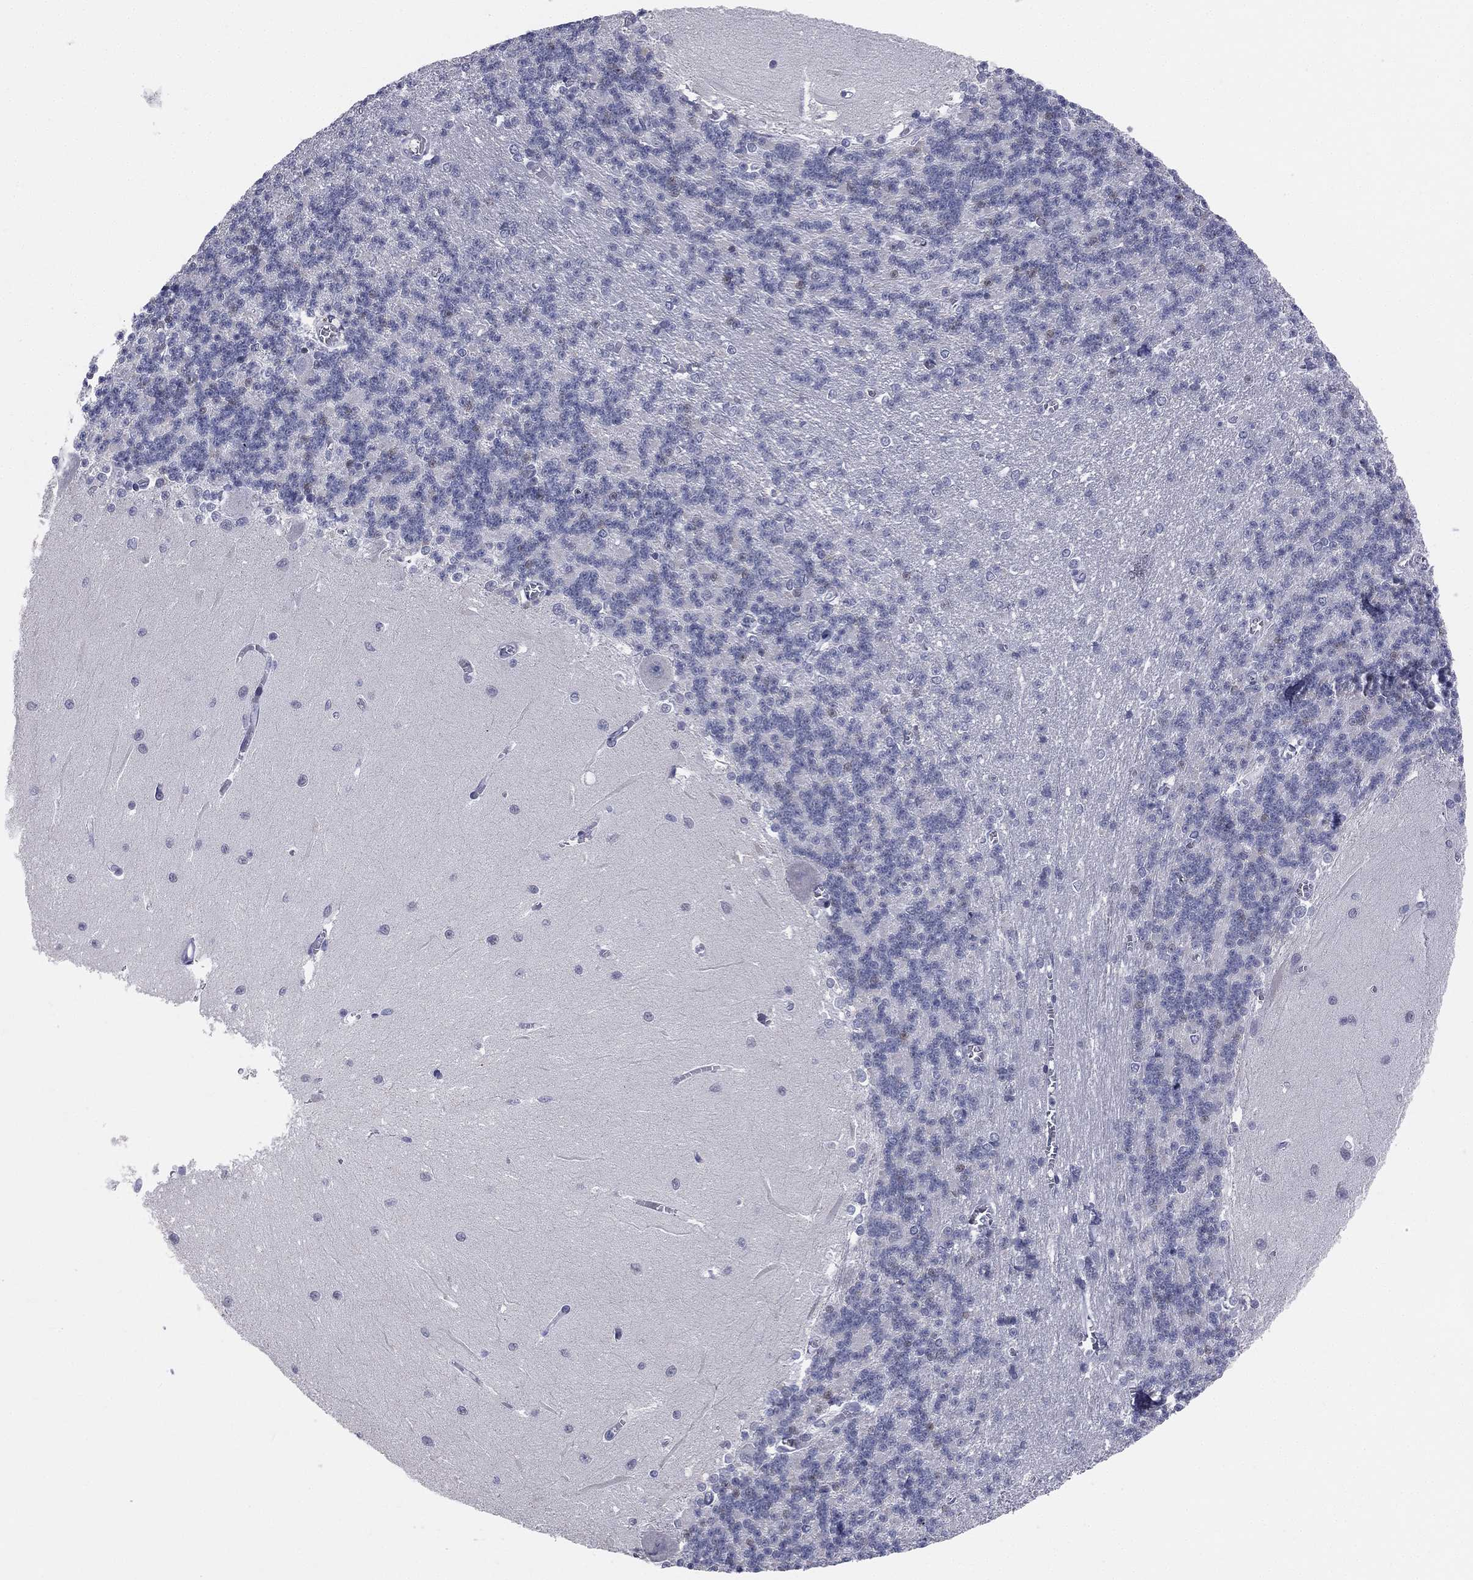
{"staining": {"intensity": "negative", "quantity": "none", "location": "none"}, "tissue": "cerebellum", "cell_type": "Cells in granular layer", "image_type": "normal", "snomed": [{"axis": "morphology", "description": "Normal tissue, NOS"}, {"axis": "topography", "description": "Cerebellum"}], "caption": "Protein analysis of normal cerebellum reveals no significant expression in cells in granular layer. (DAB (3,3'-diaminobenzidine) IHC with hematoxylin counter stain).", "gene": "DMKN", "patient": {"sex": "male", "age": 37}}